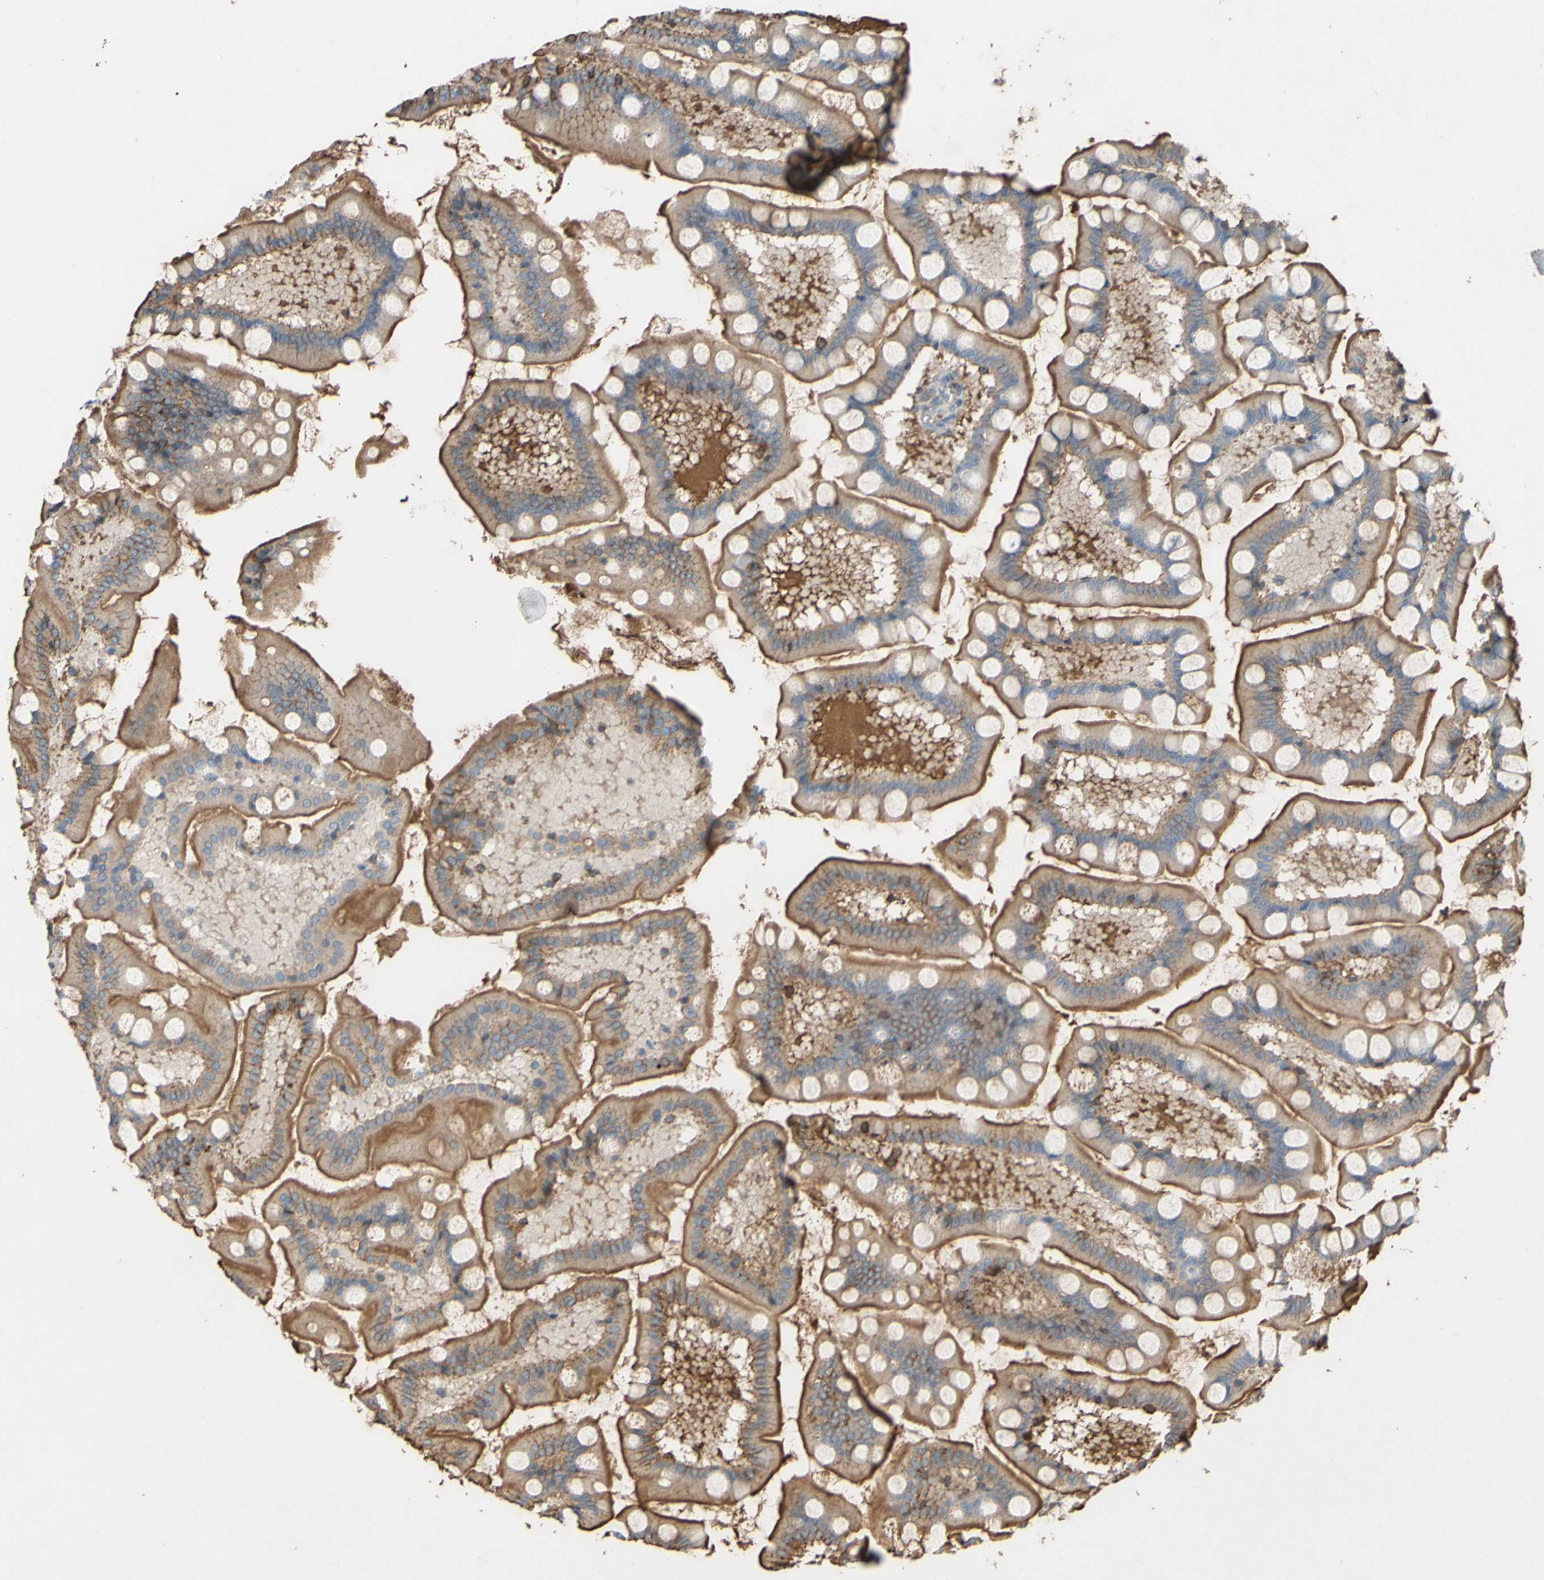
{"staining": {"intensity": "moderate", "quantity": ">75%", "location": "cytoplasmic/membranous"}, "tissue": "small intestine", "cell_type": "Glandular cells", "image_type": "normal", "snomed": [{"axis": "morphology", "description": "Normal tissue, NOS"}, {"axis": "topography", "description": "Small intestine"}], "caption": "Immunohistochemistry histopathology image of normal small intestine: human small intestine stained using IHC displays medium levels of moderate protein expression localized specifically in the cytoplasmic/membranous of glandular cells, appearing as a cytoplasmic/membranous brown color.", "gene": "PTGDS", "patient": {"sex": "male", "age": 41}}